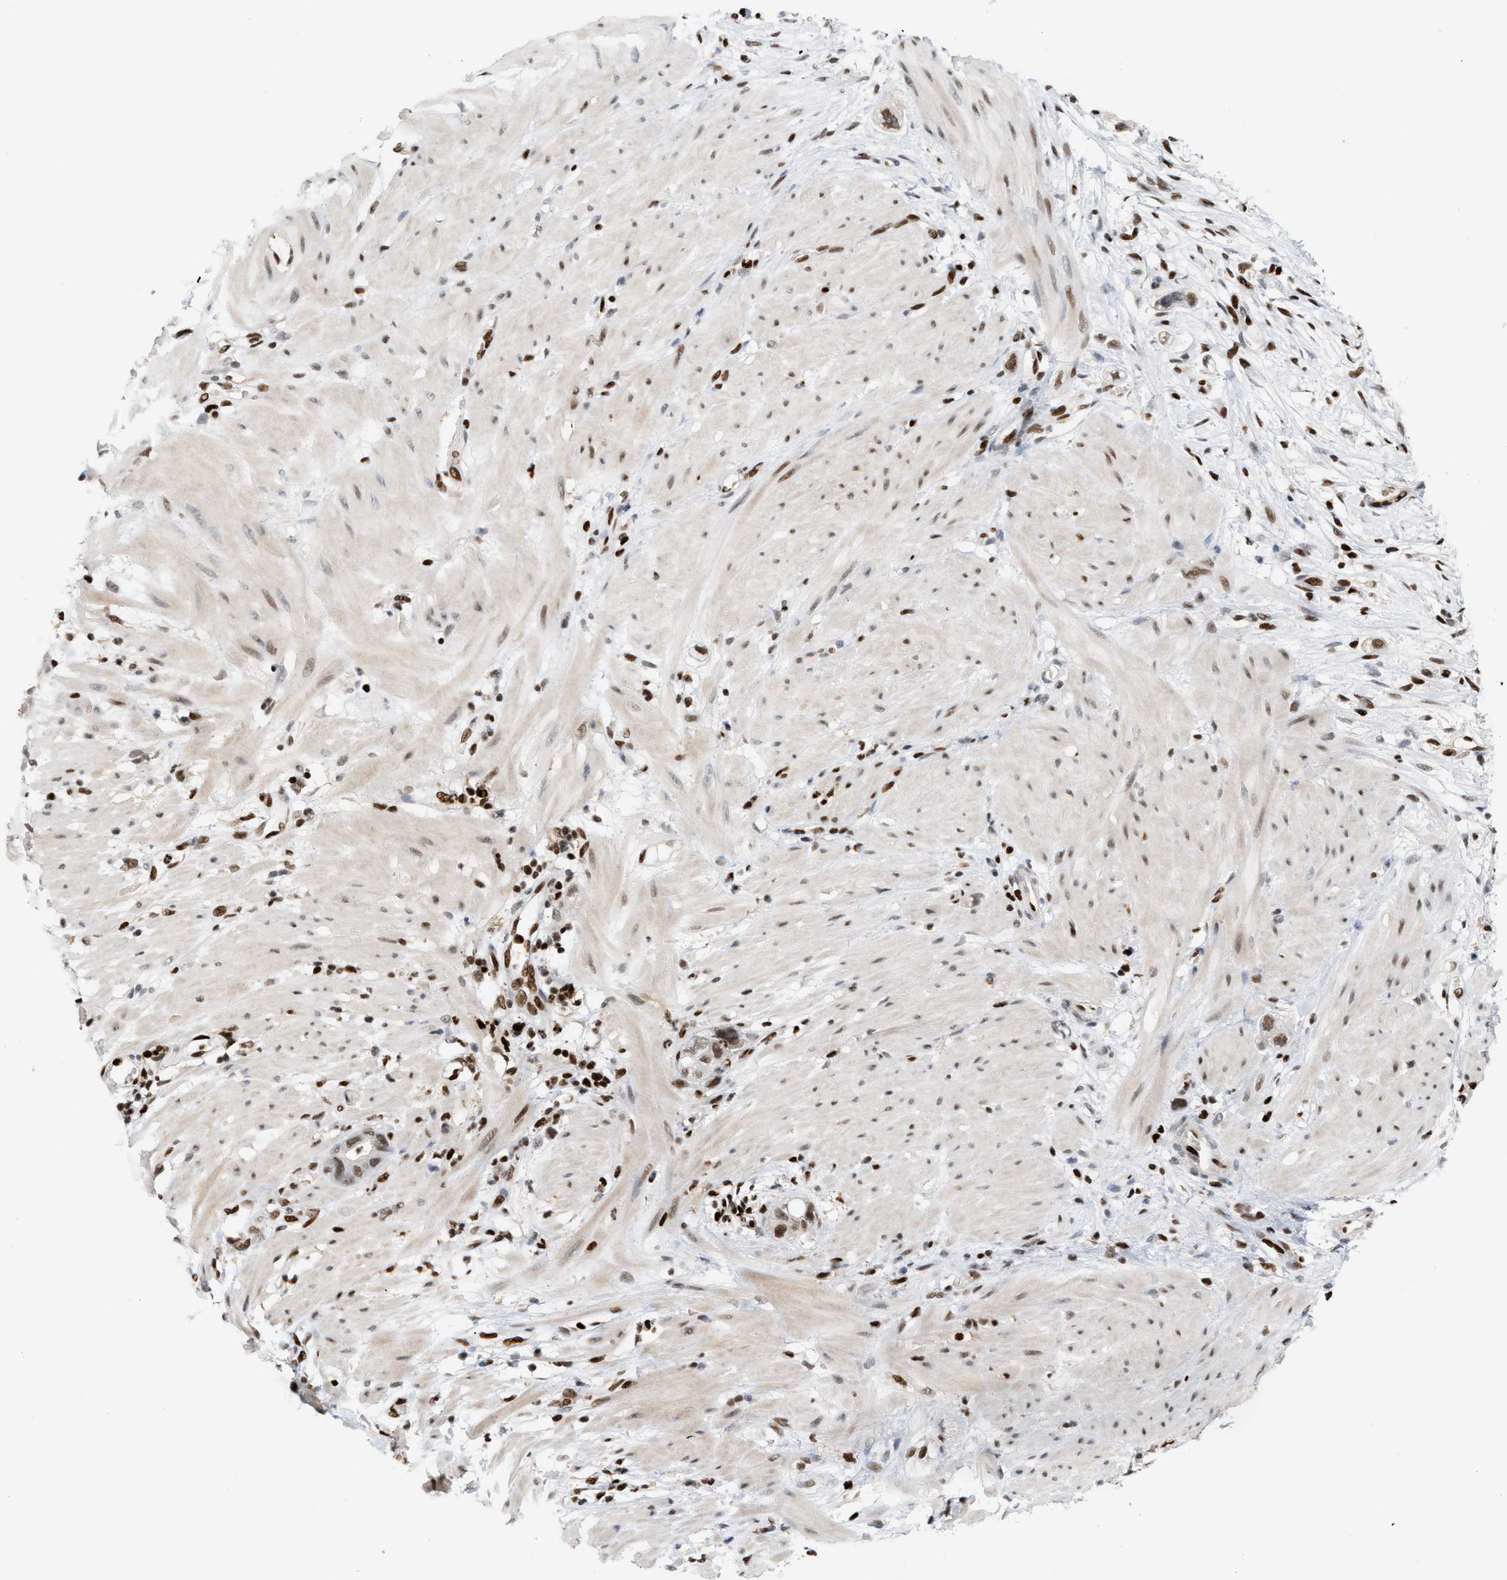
{"staining": {"intensity": "moderate", "quantity": ">75%", "location": "nuclear"}, "tissue": "stomach cancer", "cell_type": "Tumor cells", "image_type": "cancer", "snomed": [{"axis": "morphology", "description": "Adenocarcinoma, NOS"}, {"axis": "topography", "description": "Stomach"}, {"axis": "topography", "description": "Stomach, lower"}], "caption": "Immunohistochemistry of adenocarcinoma (stomach) reveals medium levels of moderate nuclear expression in about >75% of tumor cells. Nuclei are stained in blue.", "gene": "RNASEK-C17orf49", "patient": {"sex": "female", "age": 48}}